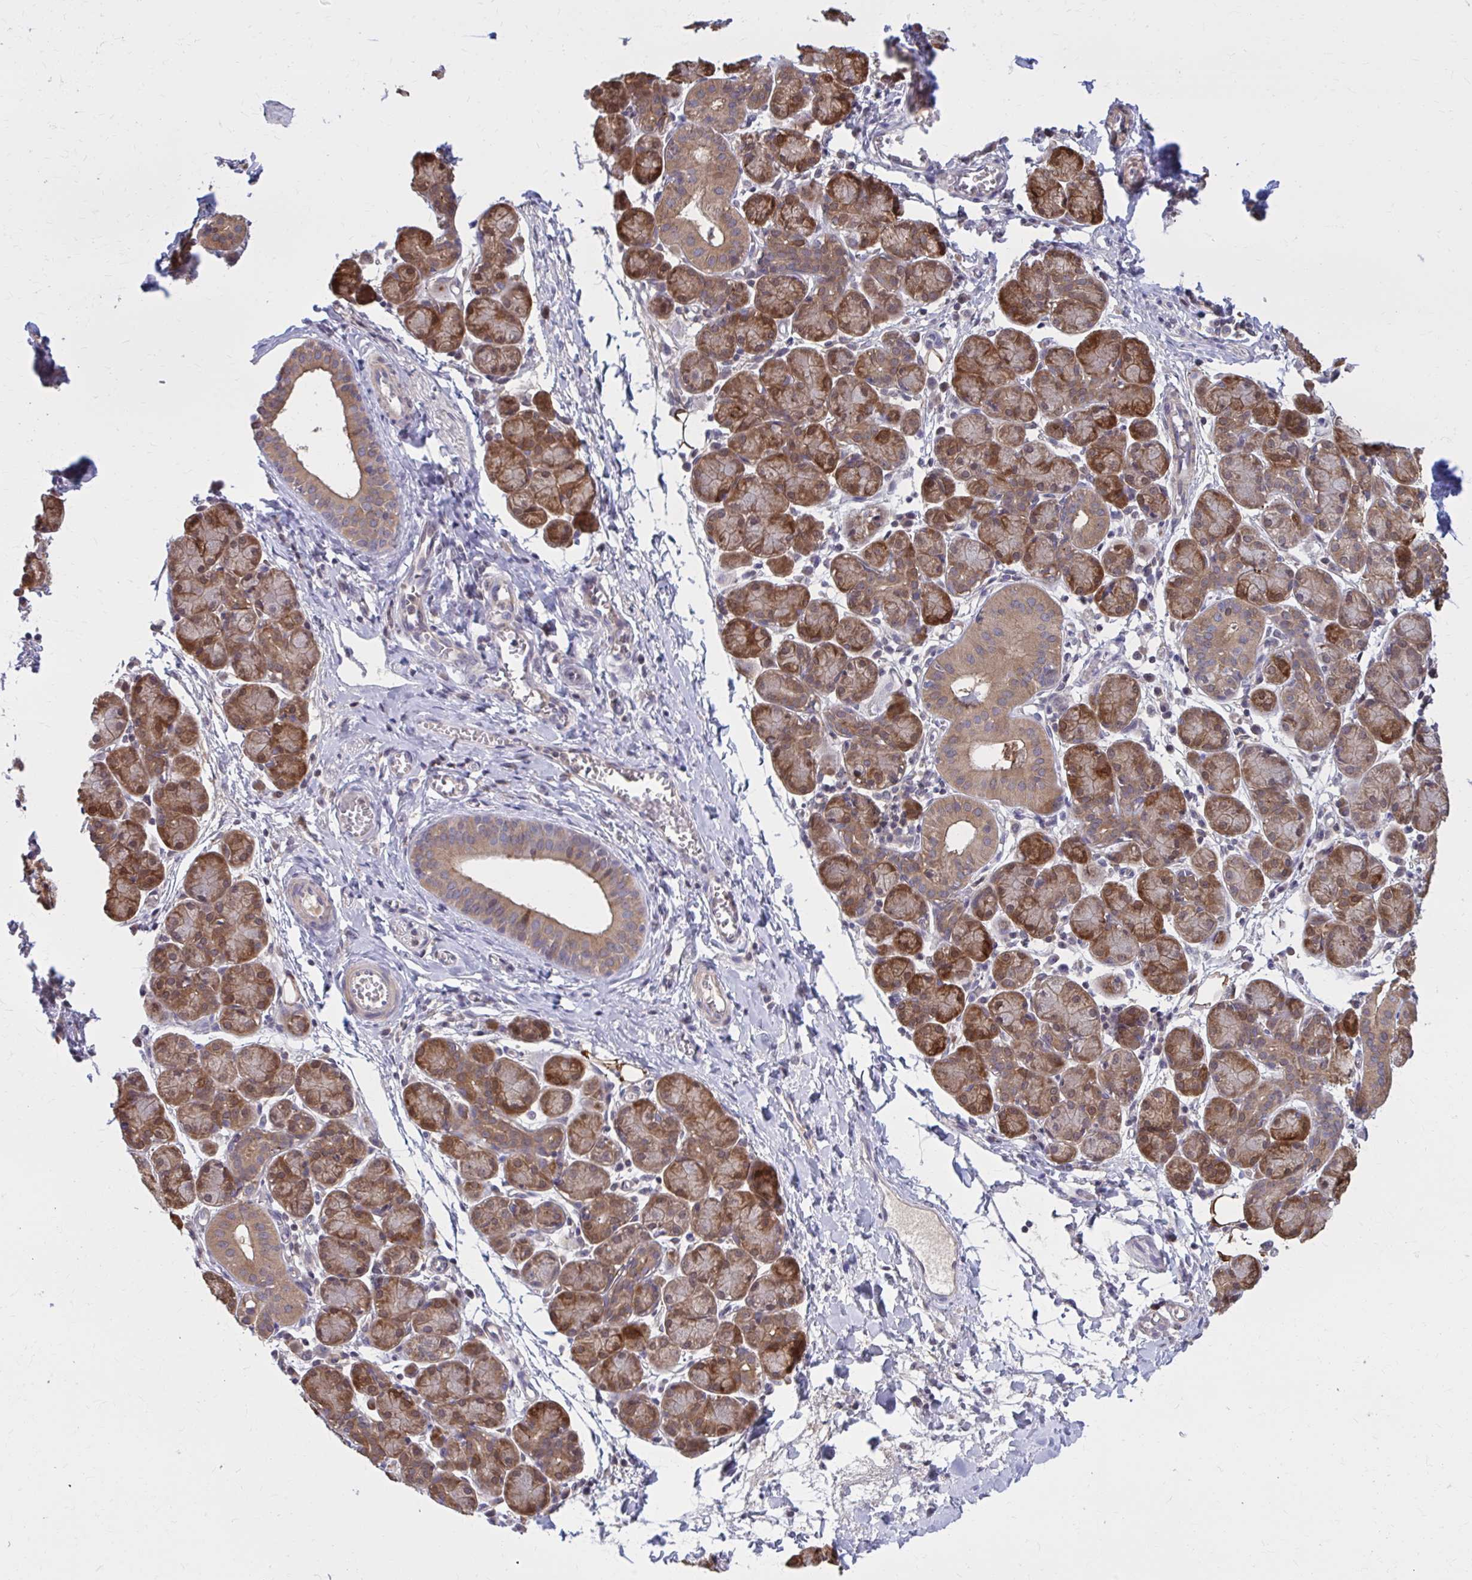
{"staining": {"intensity": "strong", "quantity": "25%-75%", "location": "cytoplasmic/membranous"}, "tissue": "salivary gland", "cell_type": "Glandular cells", "image_type": "normal", "snomed": [{"axis": "morphology", "description": "Normal tissue, NOS"}, {"axis": "morphology", "description": "Inflammation, NOS"}, {"axis": "topography", "description": "Lymph node"}, {"axis": "topography", "description": "Salivary gland"}], "caption": "Glandular cells exhibit high levels of strong cytoplasmic/membranous expression in approximately 25%-75% of cells in unremarkable human salivary gland.", "gene": "DBI", "patient": {"sex": "male", "age": 3}}